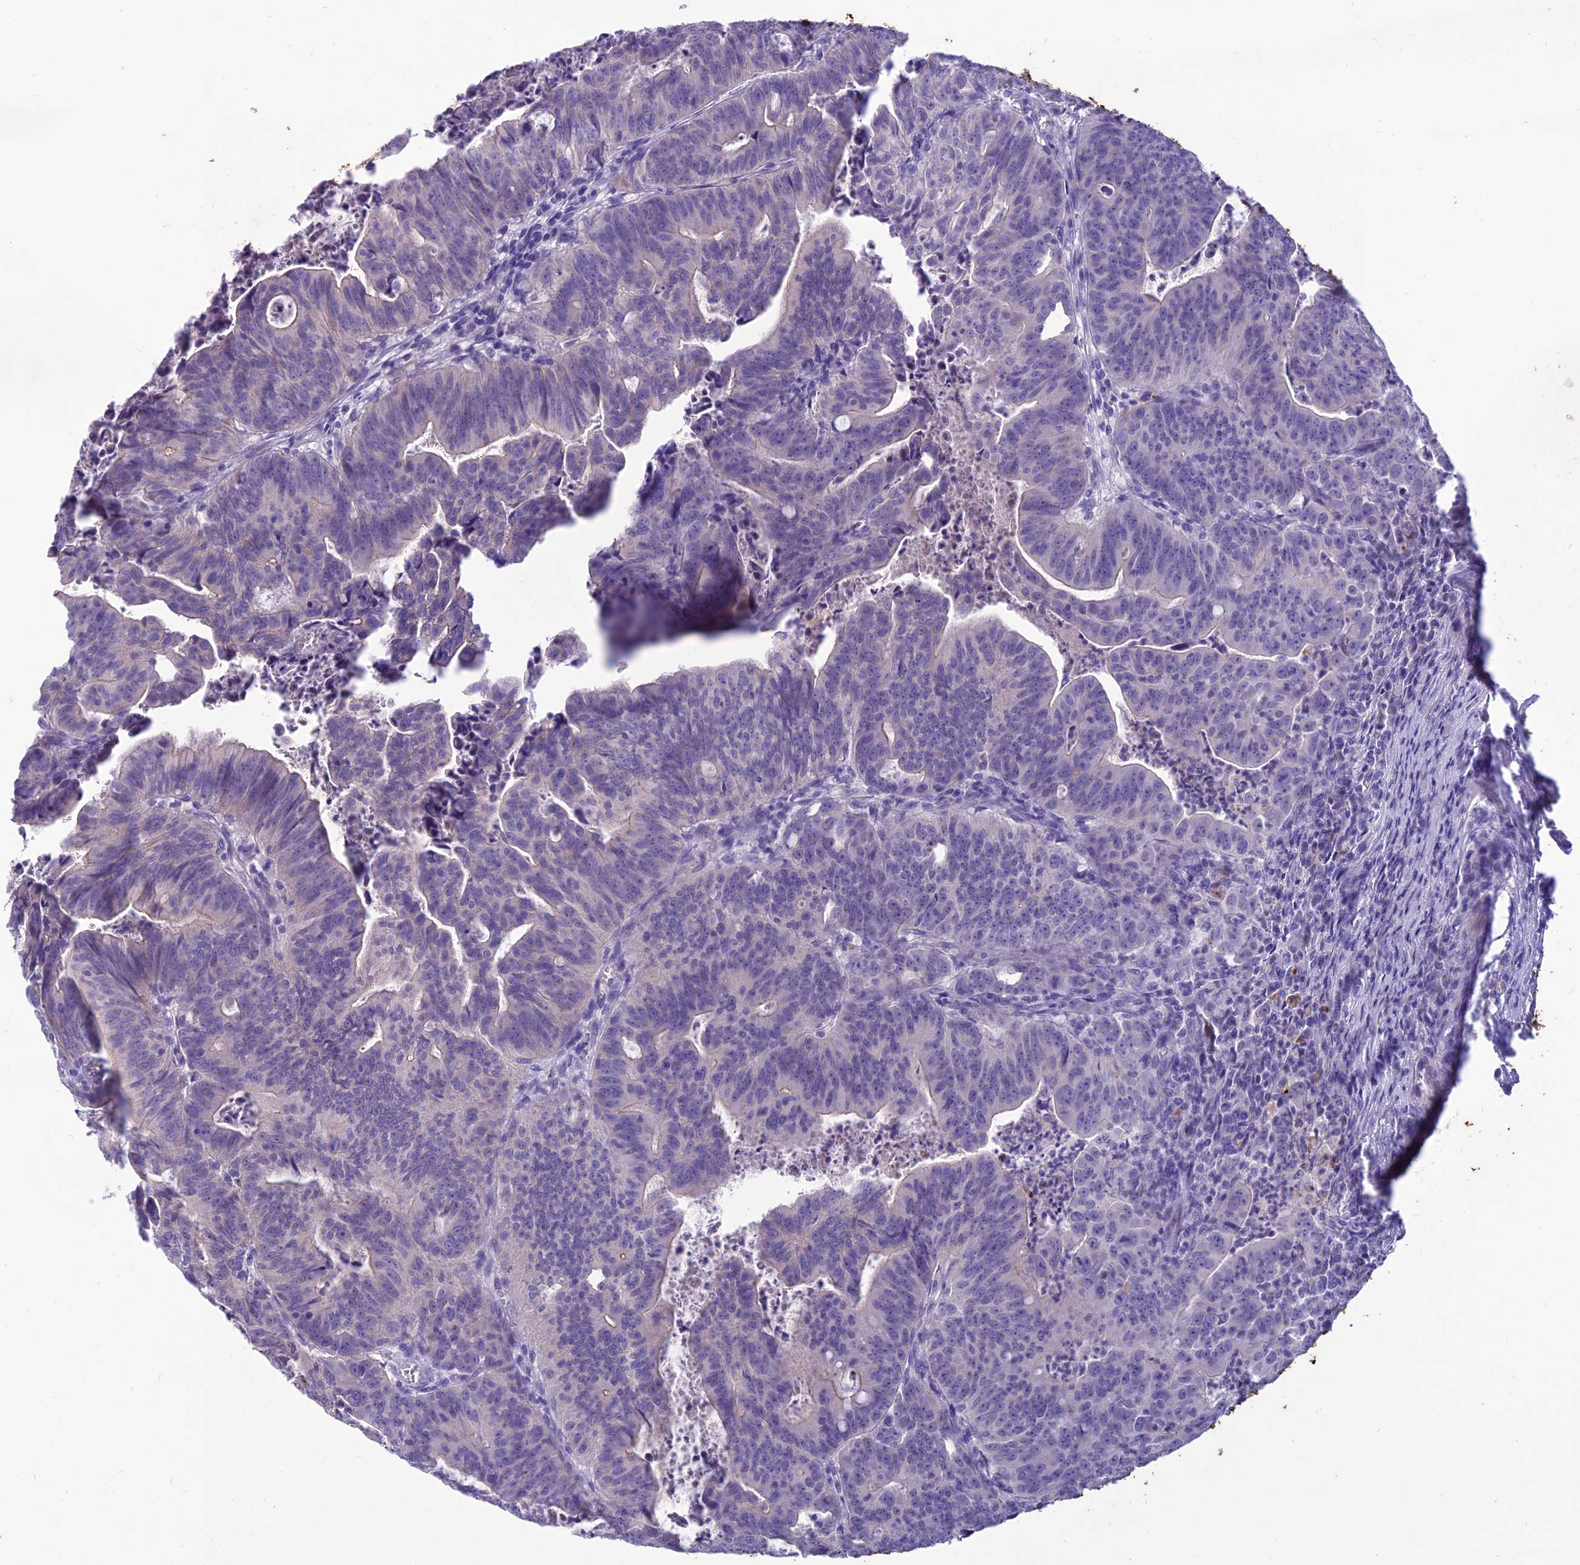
{"staining": {"intensity": "negative", "quantity": "none", "location": "none"}, "tissue": "colorectal cancer", "cell_type": "Tumor cells", "image_type": "cancer", "snomed": [{"axis": "morphology", "description": "Adenocarcinoma, NOS"}, {"axis": "topography", "description": "Rectum"}], "caption": "The image reveals no staining of tumor cells in colorectal adenocarcinoma.", "gene": "IFT172", "patient": {"sex": "male", "age": 69}}